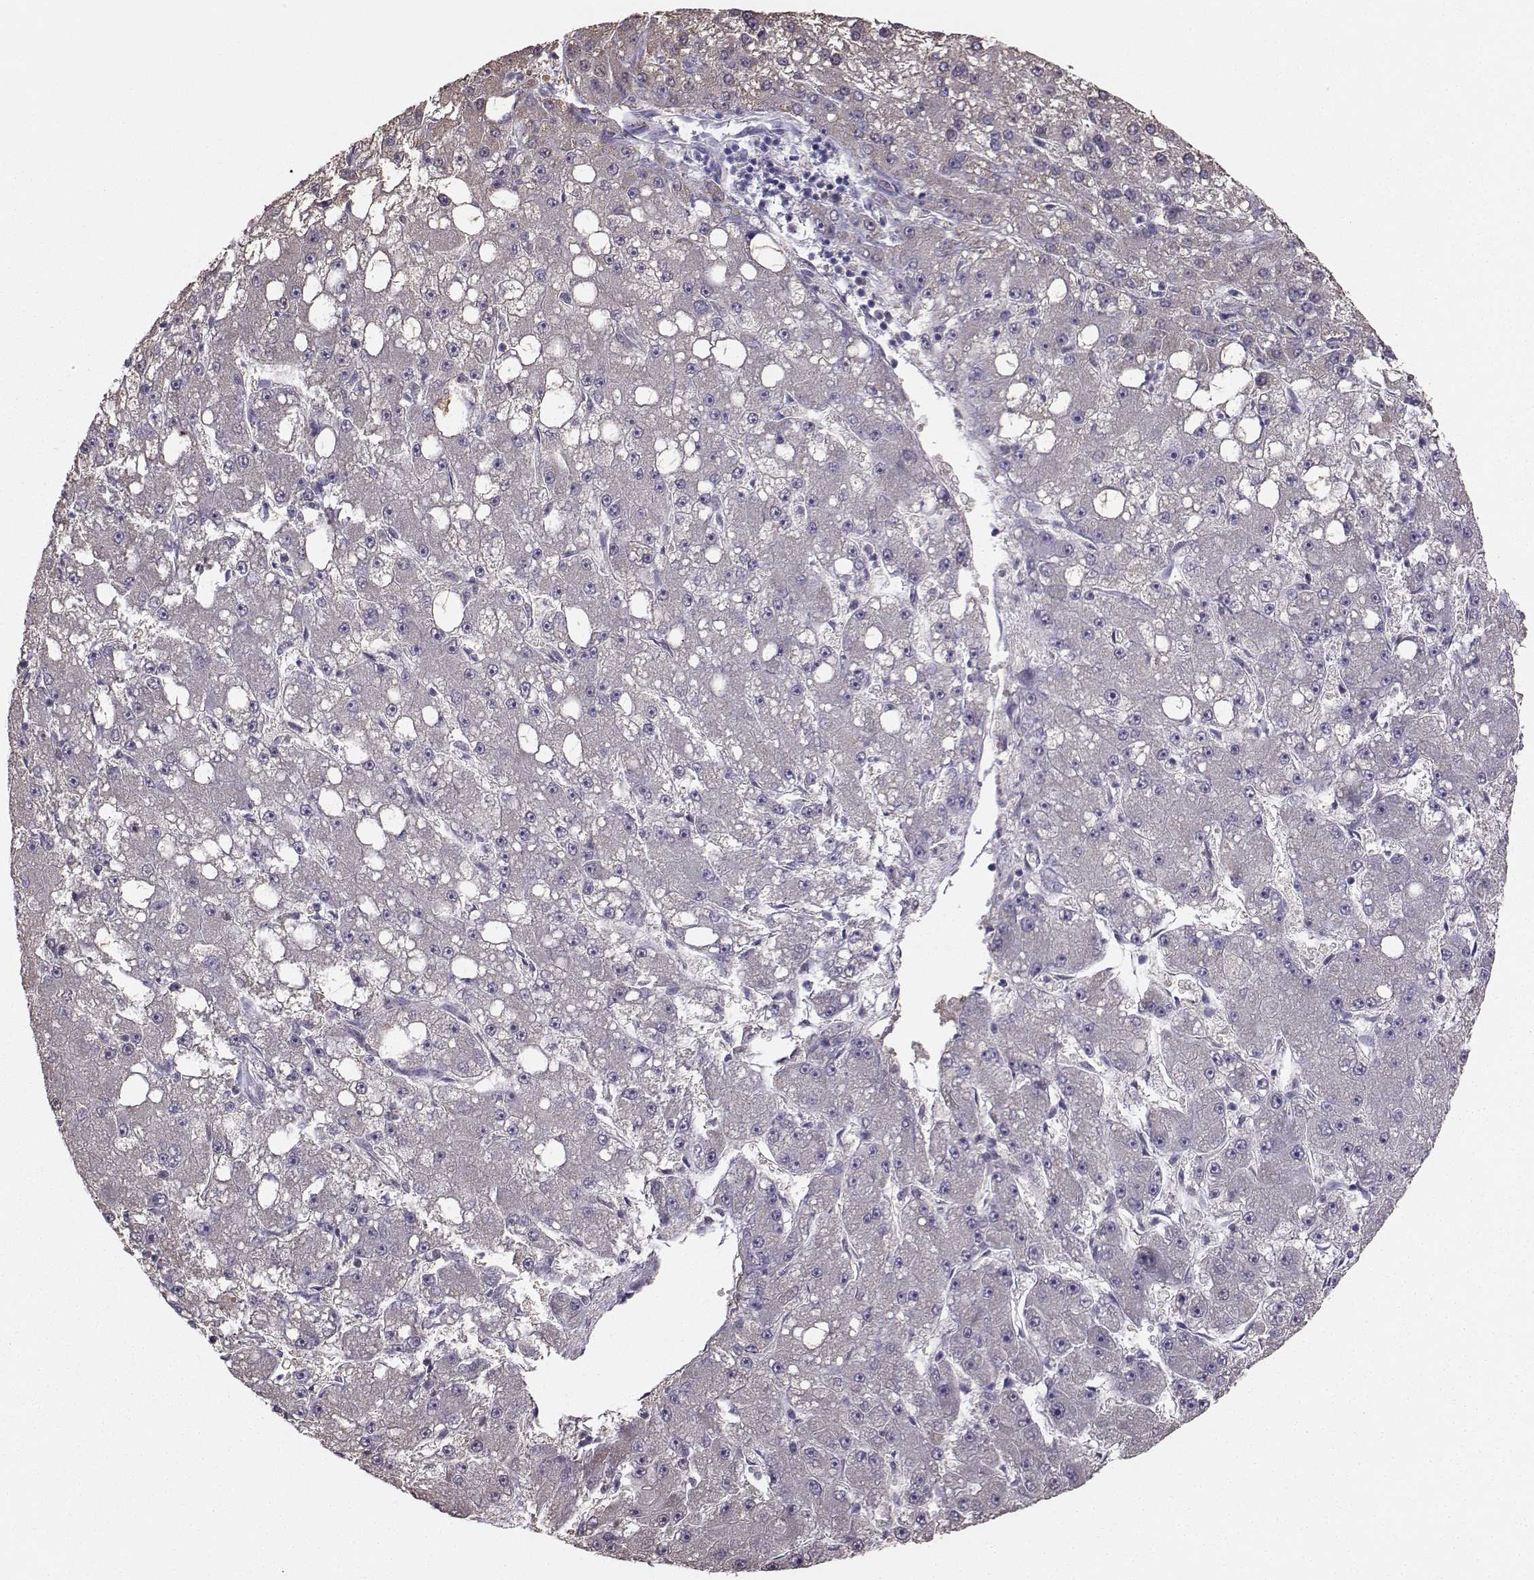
{"staining": {"intensity": "negative", "quantity": "none", "location": "none"}, "tissue": "liver cancer", "cell_type": "Tumor cells", "image_type": "cancer", "snomed": [{"axis": "morphology", "description": "Carcinoma, Hepatocellular, NOS"}, {"axis": "topography", "description": "Liver"}], "caption": "An IHC micrograph of hepatocellular carcinoma (liver) is shown. There is no staining in tumor cells of hepatocellular carcinoma (liver). (Brightfield microscopy of DAB immunohistochemistry at high magnification).", "gene": "DCLK3", "patient": {"sex": "male", "age": 67}}